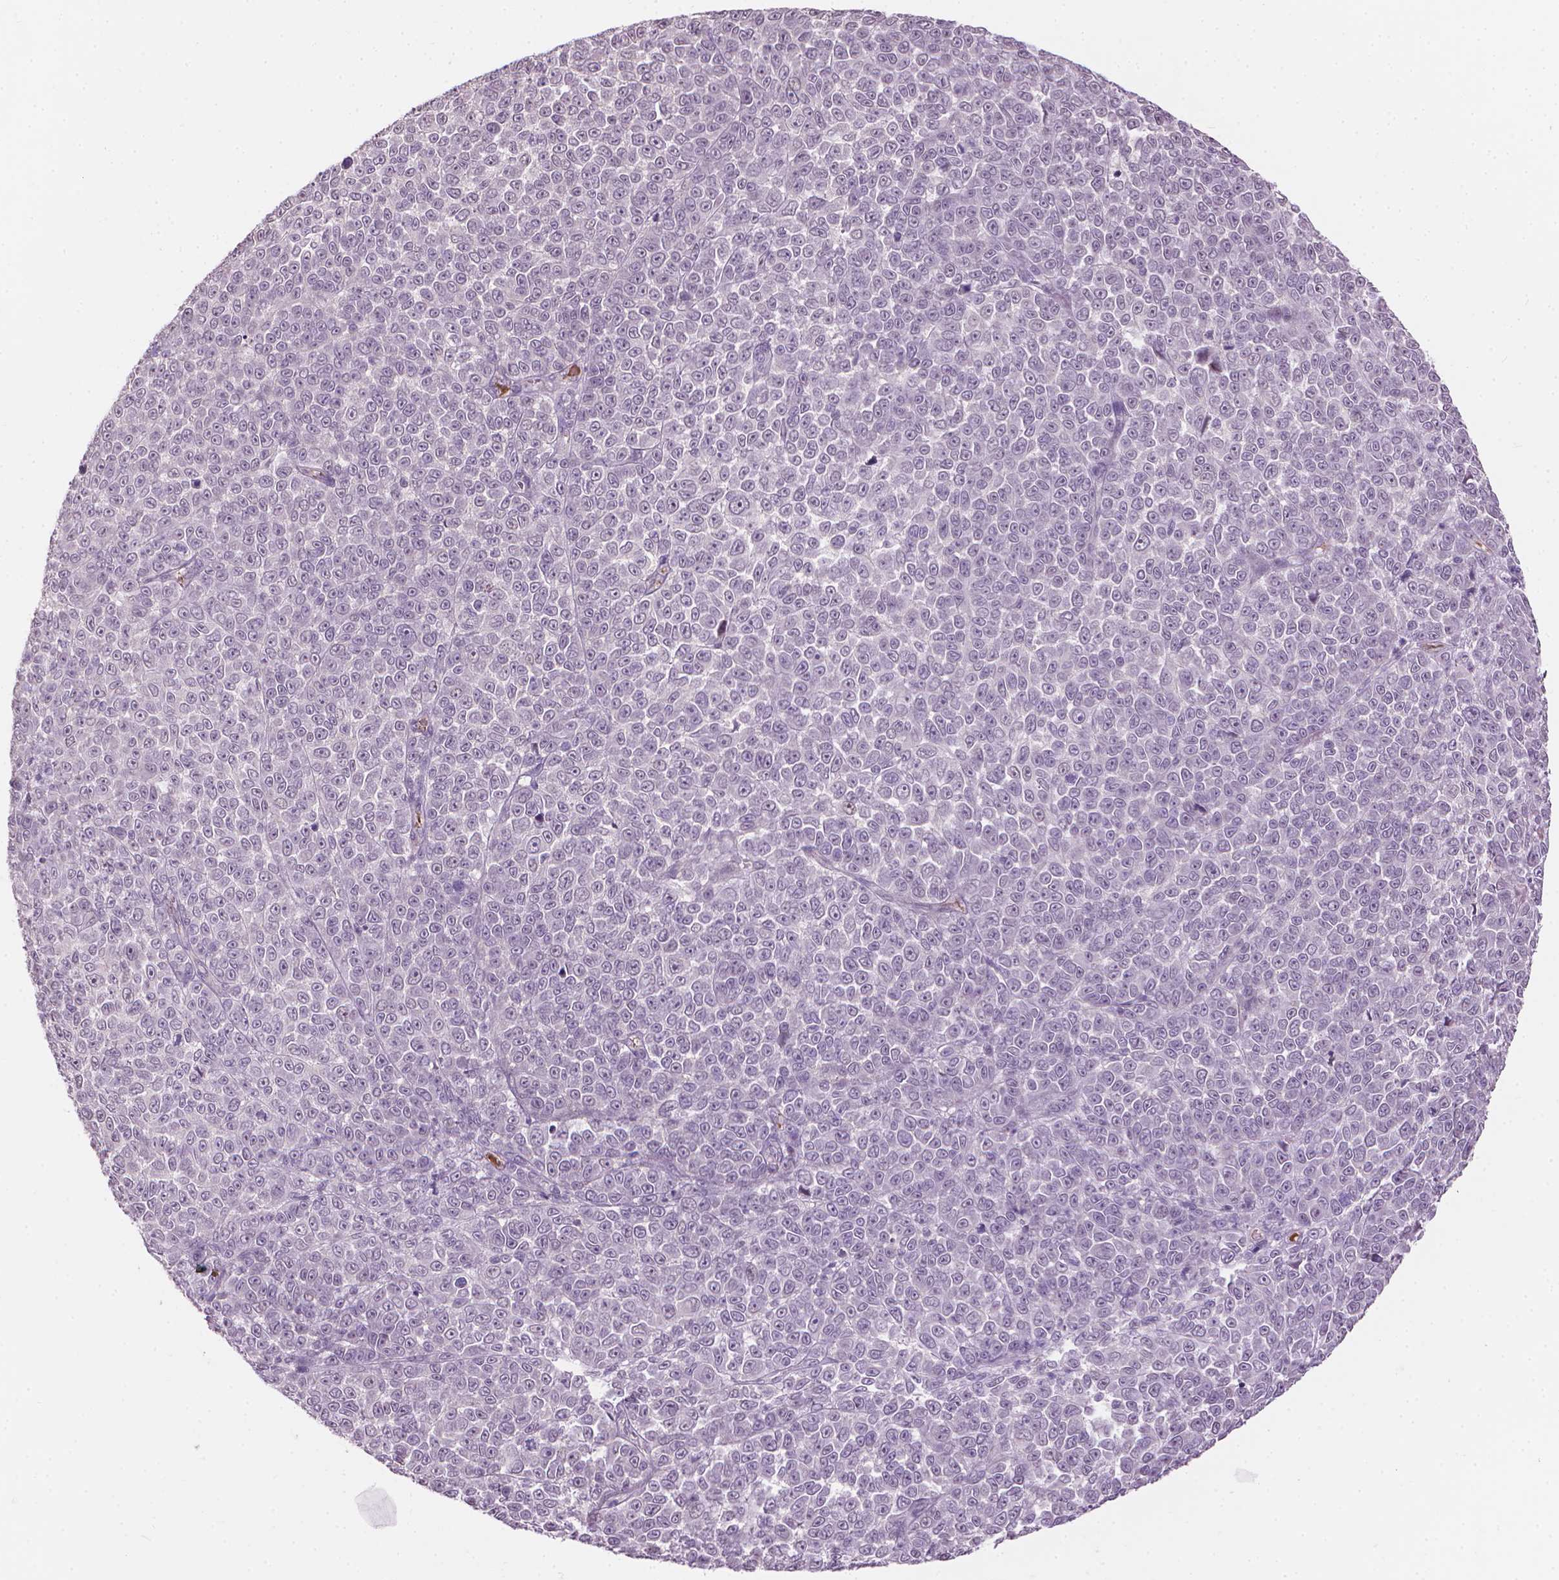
{"staining": {"intensity": "negative", "quantity": "none", "location": "none"}, "tissue": "melanoma", "cell_type": "Tumor cells", "image_type": "cancer", "snomed": [{"axis": "morphology", "description": "Malignant melanoma, NOS"}, {"axis": "topography", "description": "Skin"}], "caption": "This is a photomicrograph of IHC staining of malignant melanoma, which shows no staining in tumor cells. Brightfield microscopy of immunohistochemistry (IHC) stained with DAB (3,3'-diaminobenzidine) (brown) and hematoxylin (blue), captured at high magnification.", "gene": "SAXO2", "patient": {"sex": "female", "age": 95}}